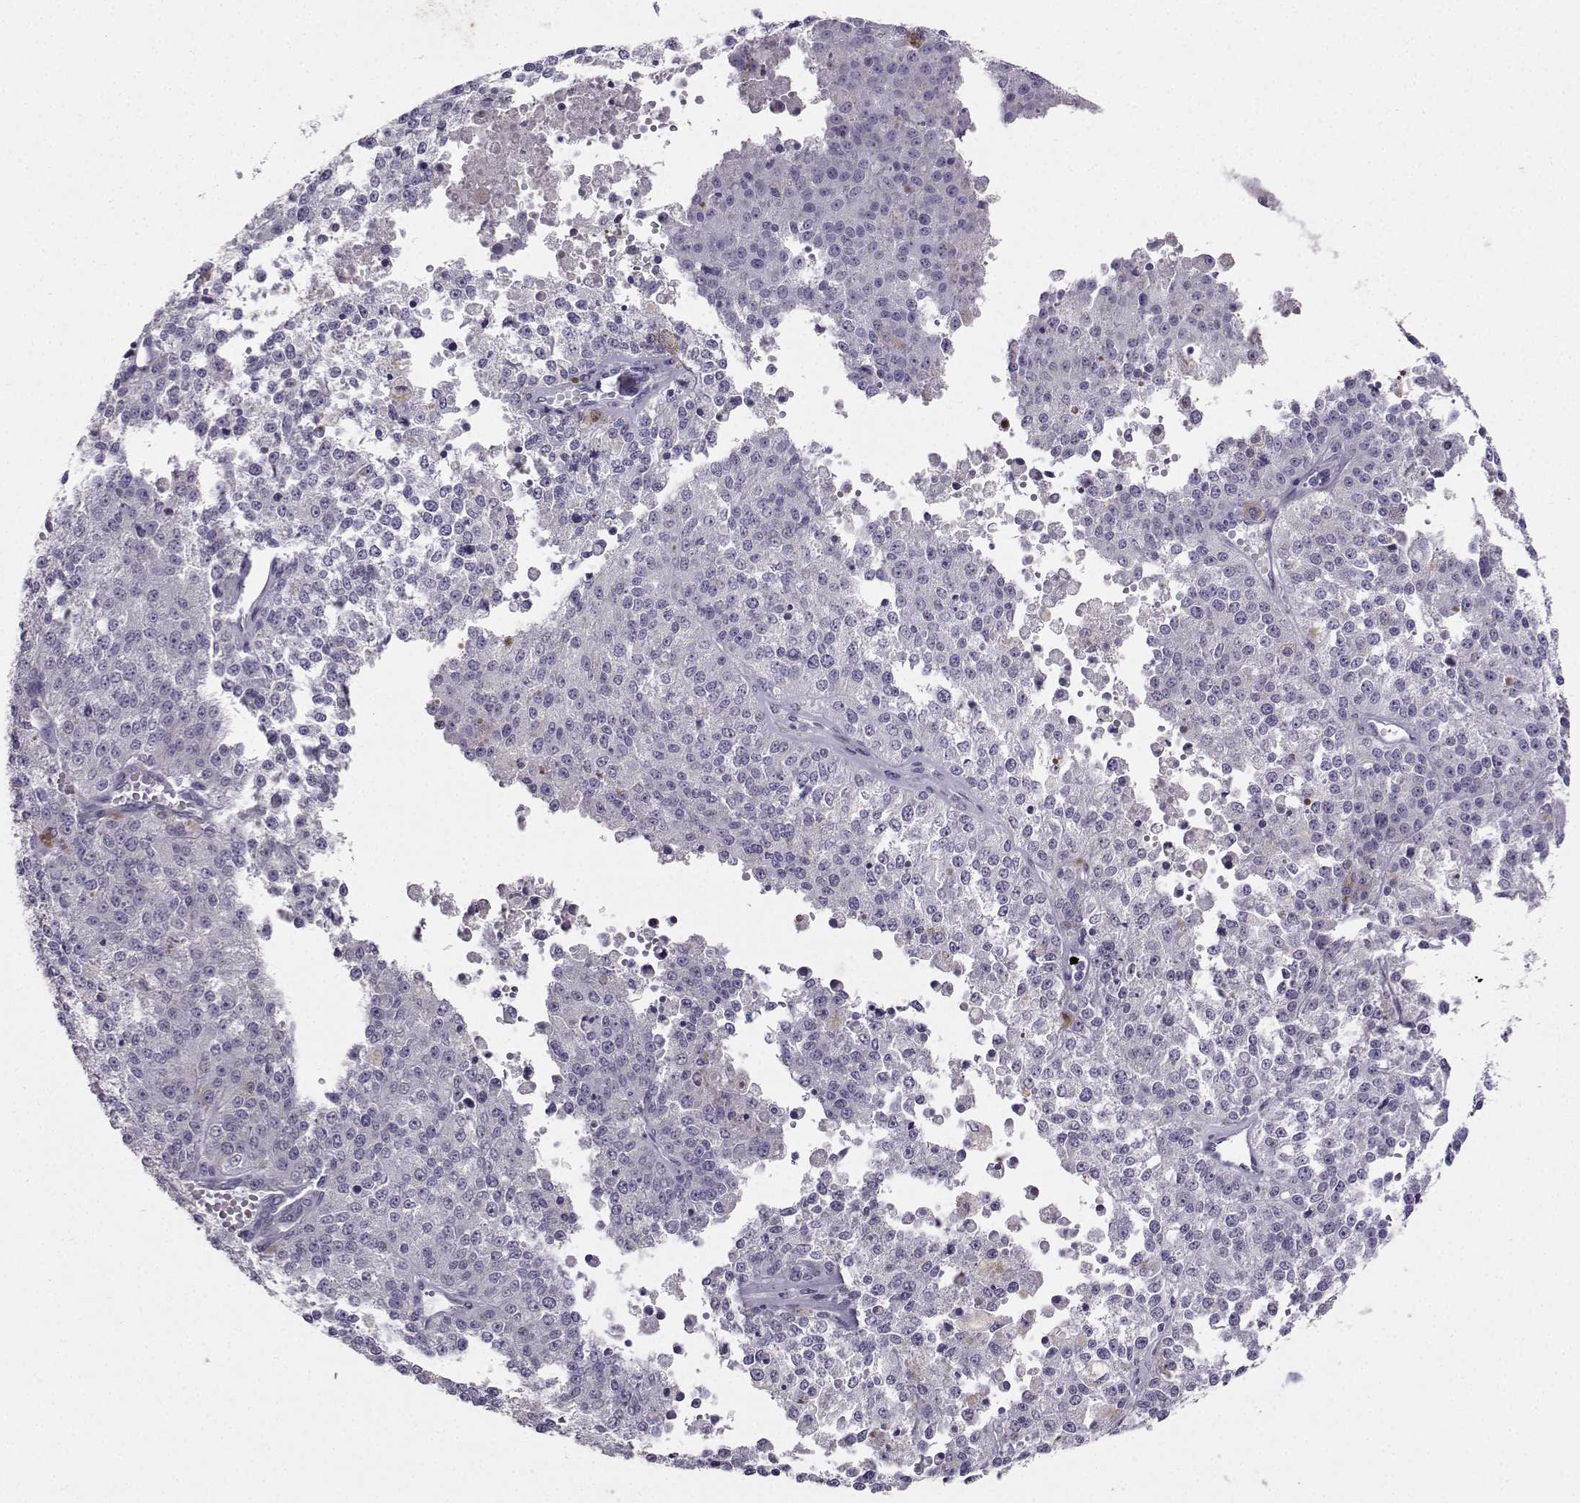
{"staining": {"intensity": "negative", "quantity": "none", "location": "none"}, "tissue": "melanoma", "cell_type": "Tumor cells", "image_type": "cancer", "snomed": [{"axis": "morphology", "description": "Malignant melanoma, Metastatic site"}, {"axis": "topography", "description": "Lymph node"}], "caption": "Photomicrograph shows no significant protein positivity in tumor cells of melanoma. The staining was performed using DAB (3,3'-diaminobenzidine) to visualize the protein expression in brown, while the nuclei were stained in blue with hematoxylin (Magnification: 20x).", "gene": "CARTPT", "patient": {"sex": "female", "age": 64}}